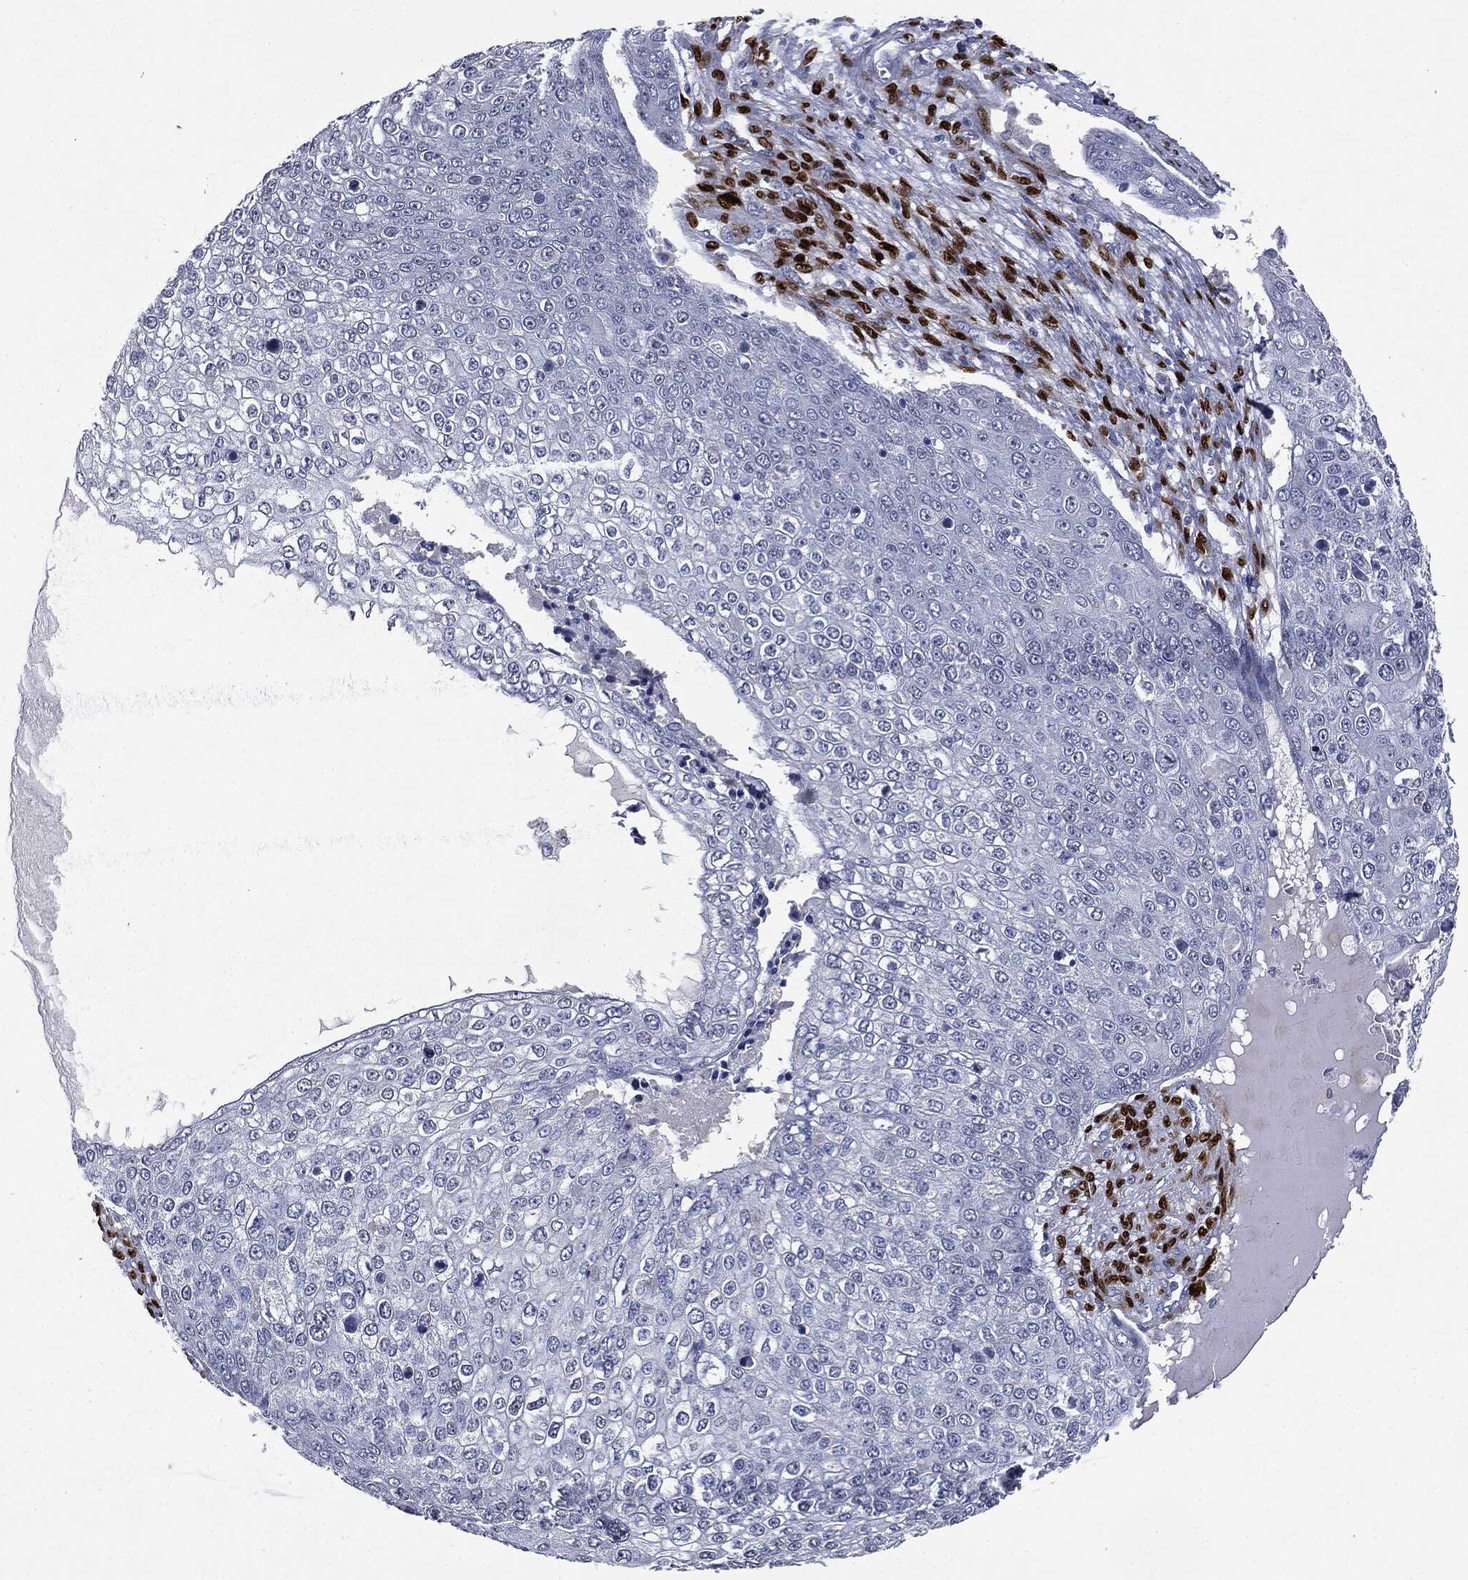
{"staining": {"intensity": "negative", "quantity": "none", "location": "none"}, "tissue": "skin cancer", "cell_type": "Tumor cells", "image_type": "cancer", "snomed": [{"axis": "morphology", "description": "Squamous cell carcinoma, NOS"}, {"axis": "topography", "description": "Skin"}], "caption": "Immunohistochemistry of skin squamous cell carcinoma displays no expression in tumor cells.", "gene": "CASD1", "patient": {"sex": "male", "age": 71}}